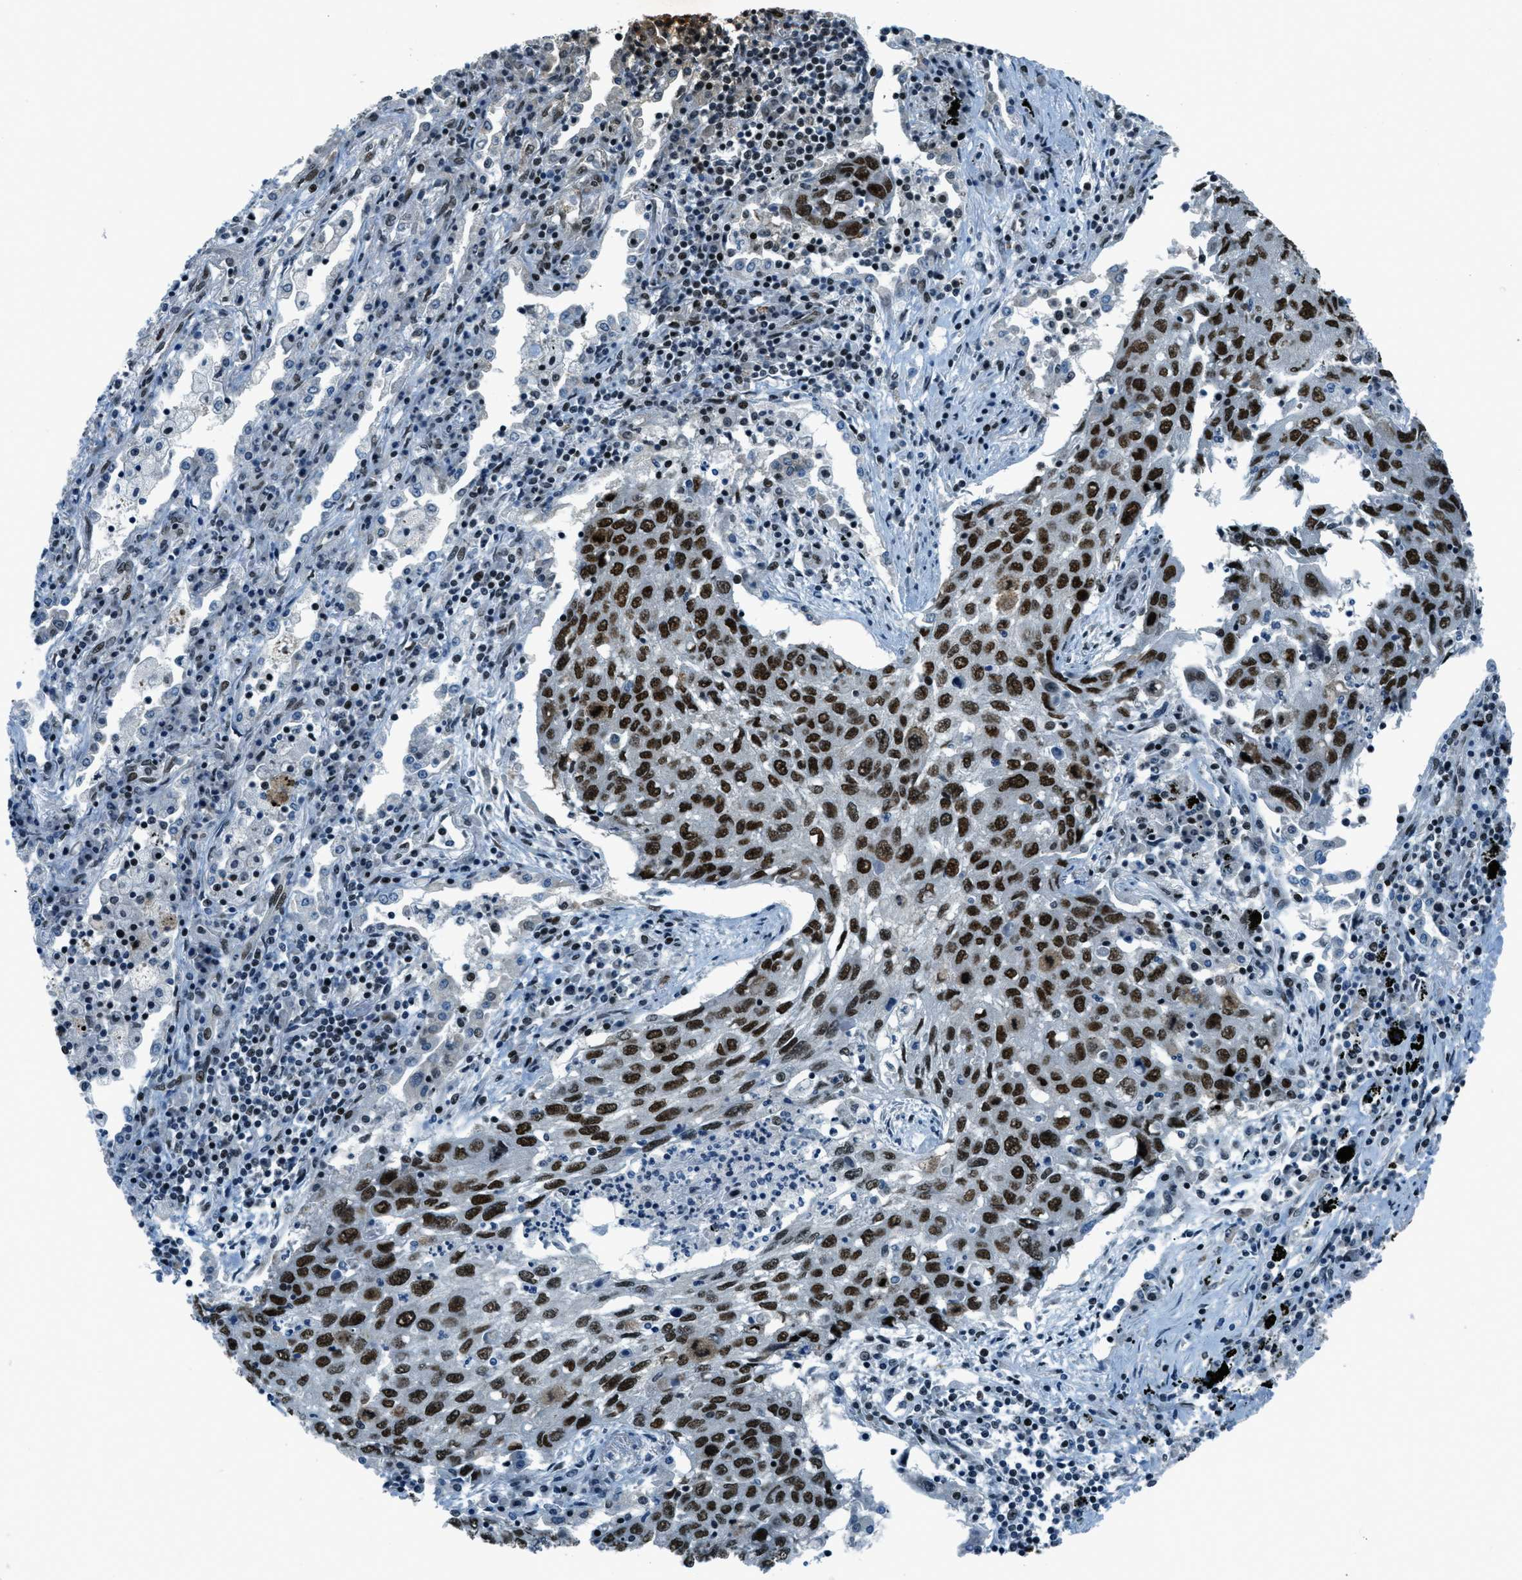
{"staining": {"intensity": "strong", "quantity": ">75%", "location": "nuclear"}, "tissue": "lung cancer", "cell_type": "Tumor cells", "image_type": "cancer", "snomed": [{"axis": "morphology", "description": "Squamous cell carcinoma, NOS"}, {"axis": "topography", "description": "Lung"}], "caption": "Immunohistochemical staining of human lung cancer shows strong nuclear protein positivity in approximately >75% of tumor cells.", "gene": "KLF6", "patient": {"sex": "female", "age": 63}}